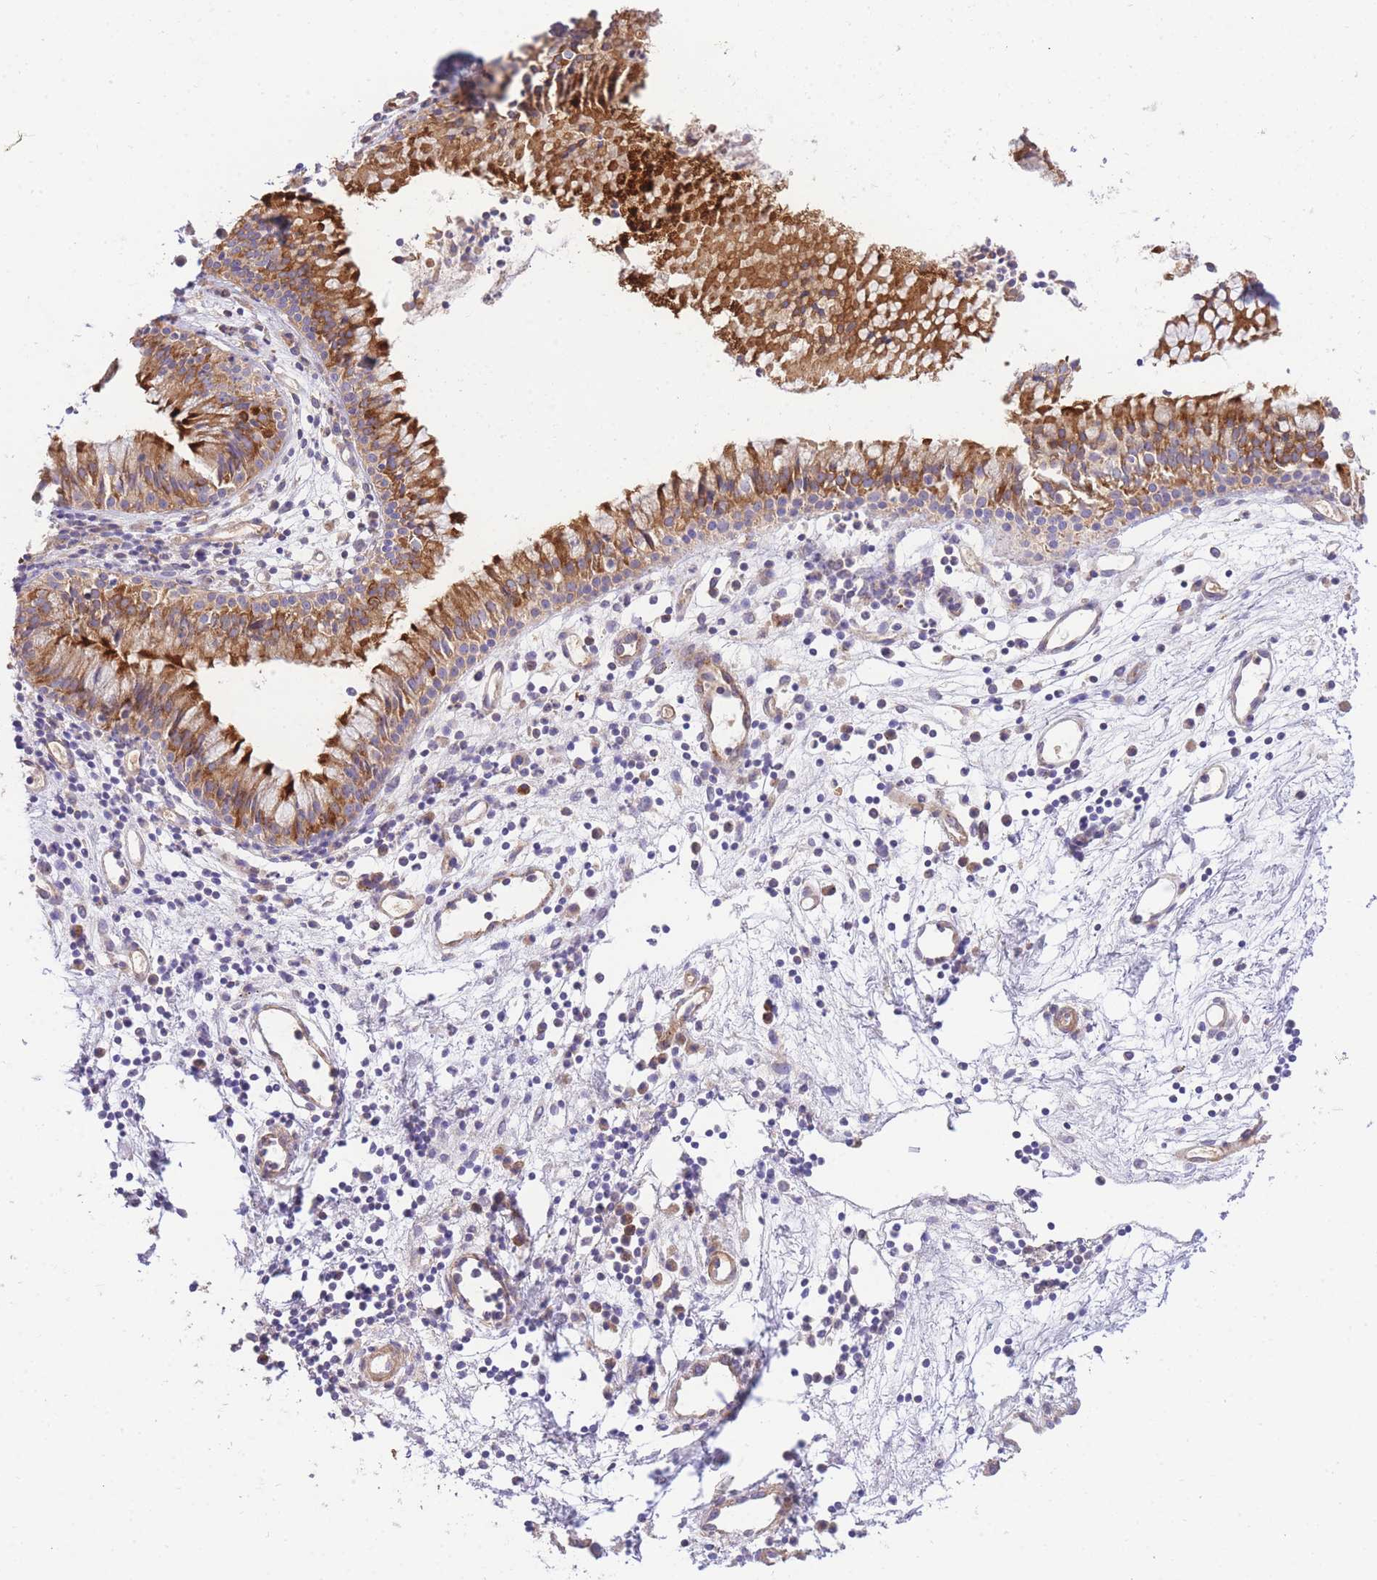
{"staining": {"intensity": "strong", "quantity": ">75%", "location": "cytoplasmic/membranous"}, "tissue": "nasopharynx", "cell_type": "Respiratory epithelial cells", "image_type": "normal", "snomed": [{"axis": "morphology", "description": "Normal tissue, NOS"}, {"axis": "topography", "description": "Nasopharynx"}], "caption": "Protein staining demonstrates strong cytoplasmic/membranous positivity in about >75% of respiratory epithelial cells in unremarkable nasopharynx. (Brightfield microscopy of DAB IHC at high magnification).", "gene": "INSYN2B", "patient": {"sex": "male", "age": 82}}